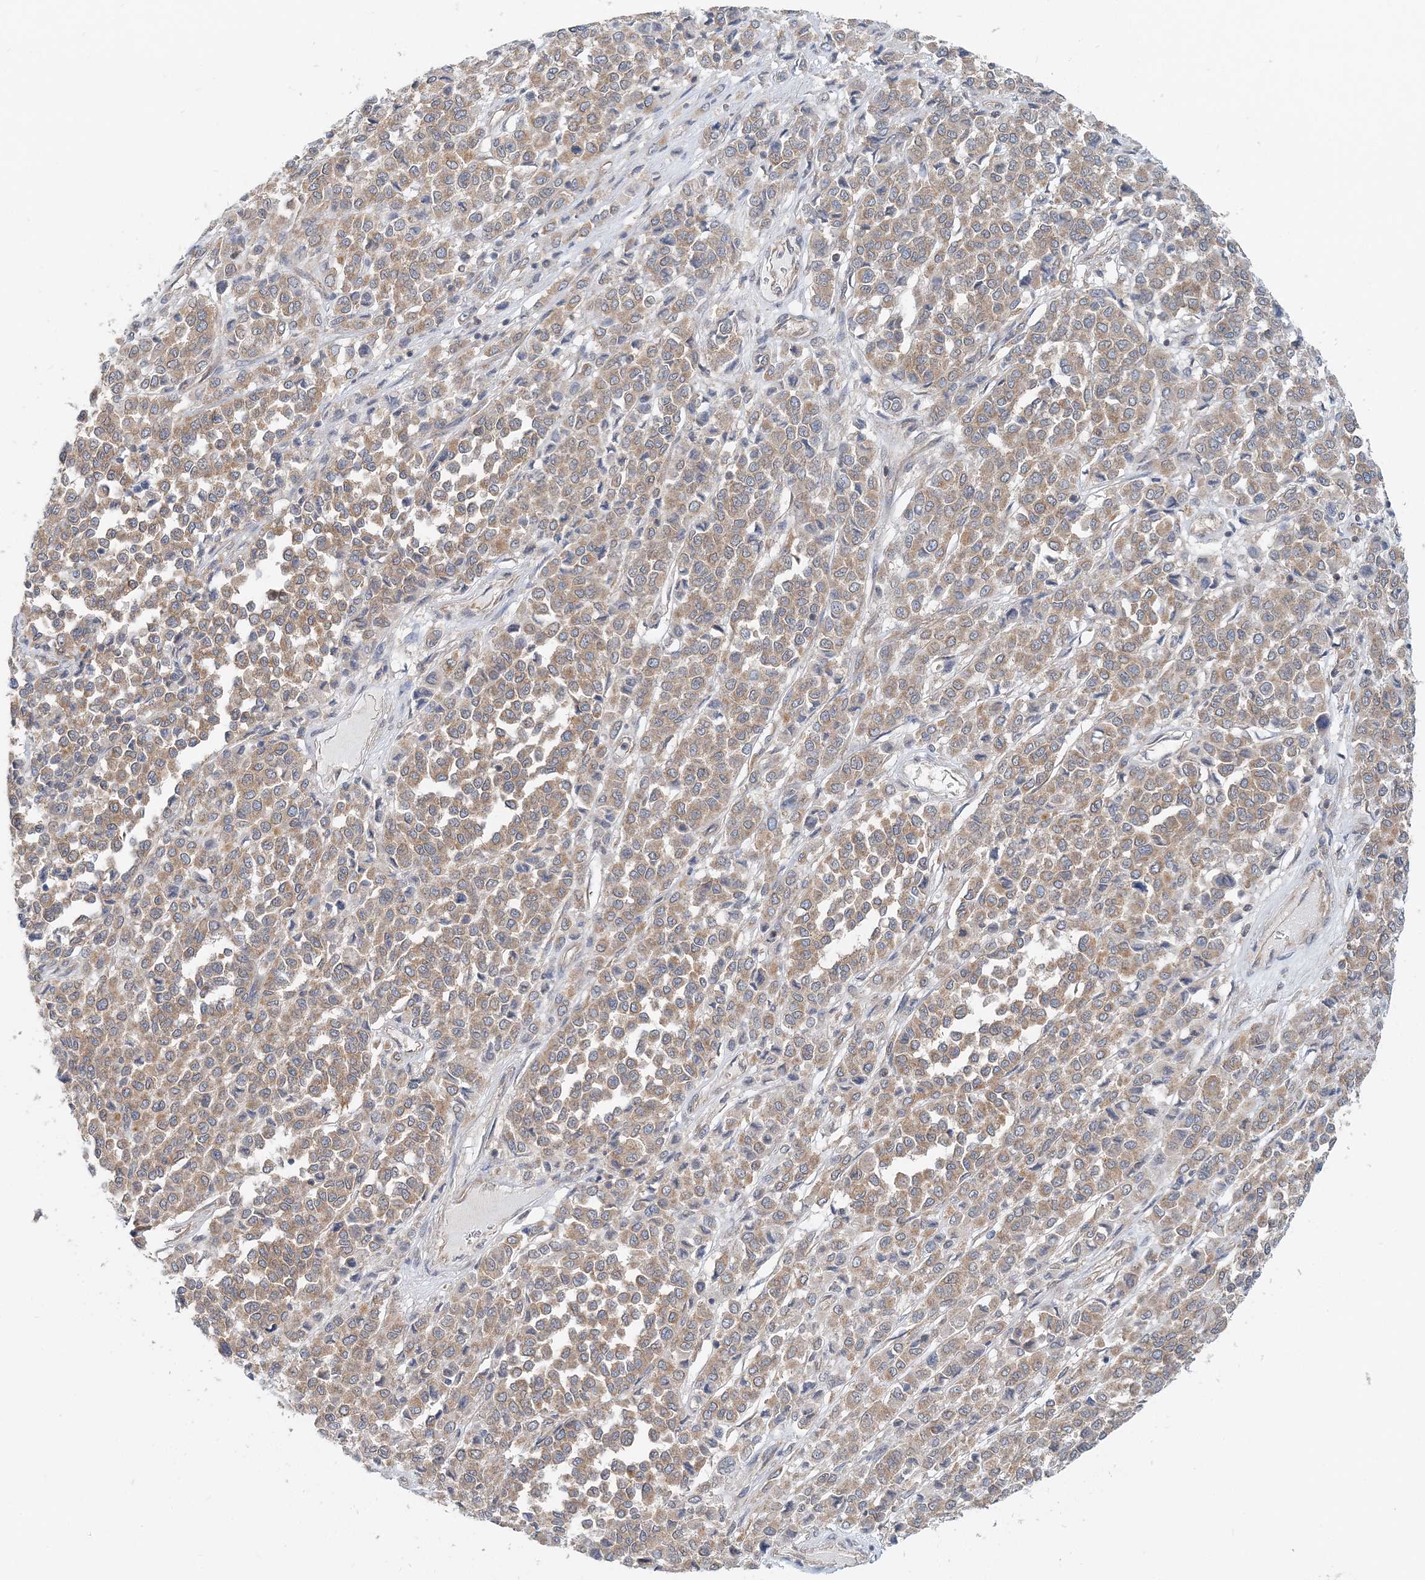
{"staining": {"intensity": "moderate", "quantity": ">75%", "location": "cytoplasmic/membranous"}, "tissue": "melanoma", "cell_type": "Tumor cells", "image_type": "cancer", "snomed": [{"axis": "morphology", "description": "Malignant melanoma, Metastatic site"}, {"axis": "topography", "description": "Pancreas"}], "caption": "This micrograph demonstrates malignant melanoma (metastatic site) stained with immunohistochemistry to label a protein in brown. The cytoplasmic/membranous of tumor cells show moderate positivity for the protein. Nuclei are counter-stained blue.", "gene": "MOB4", "patient": {"sex": "female", "age": 30}}